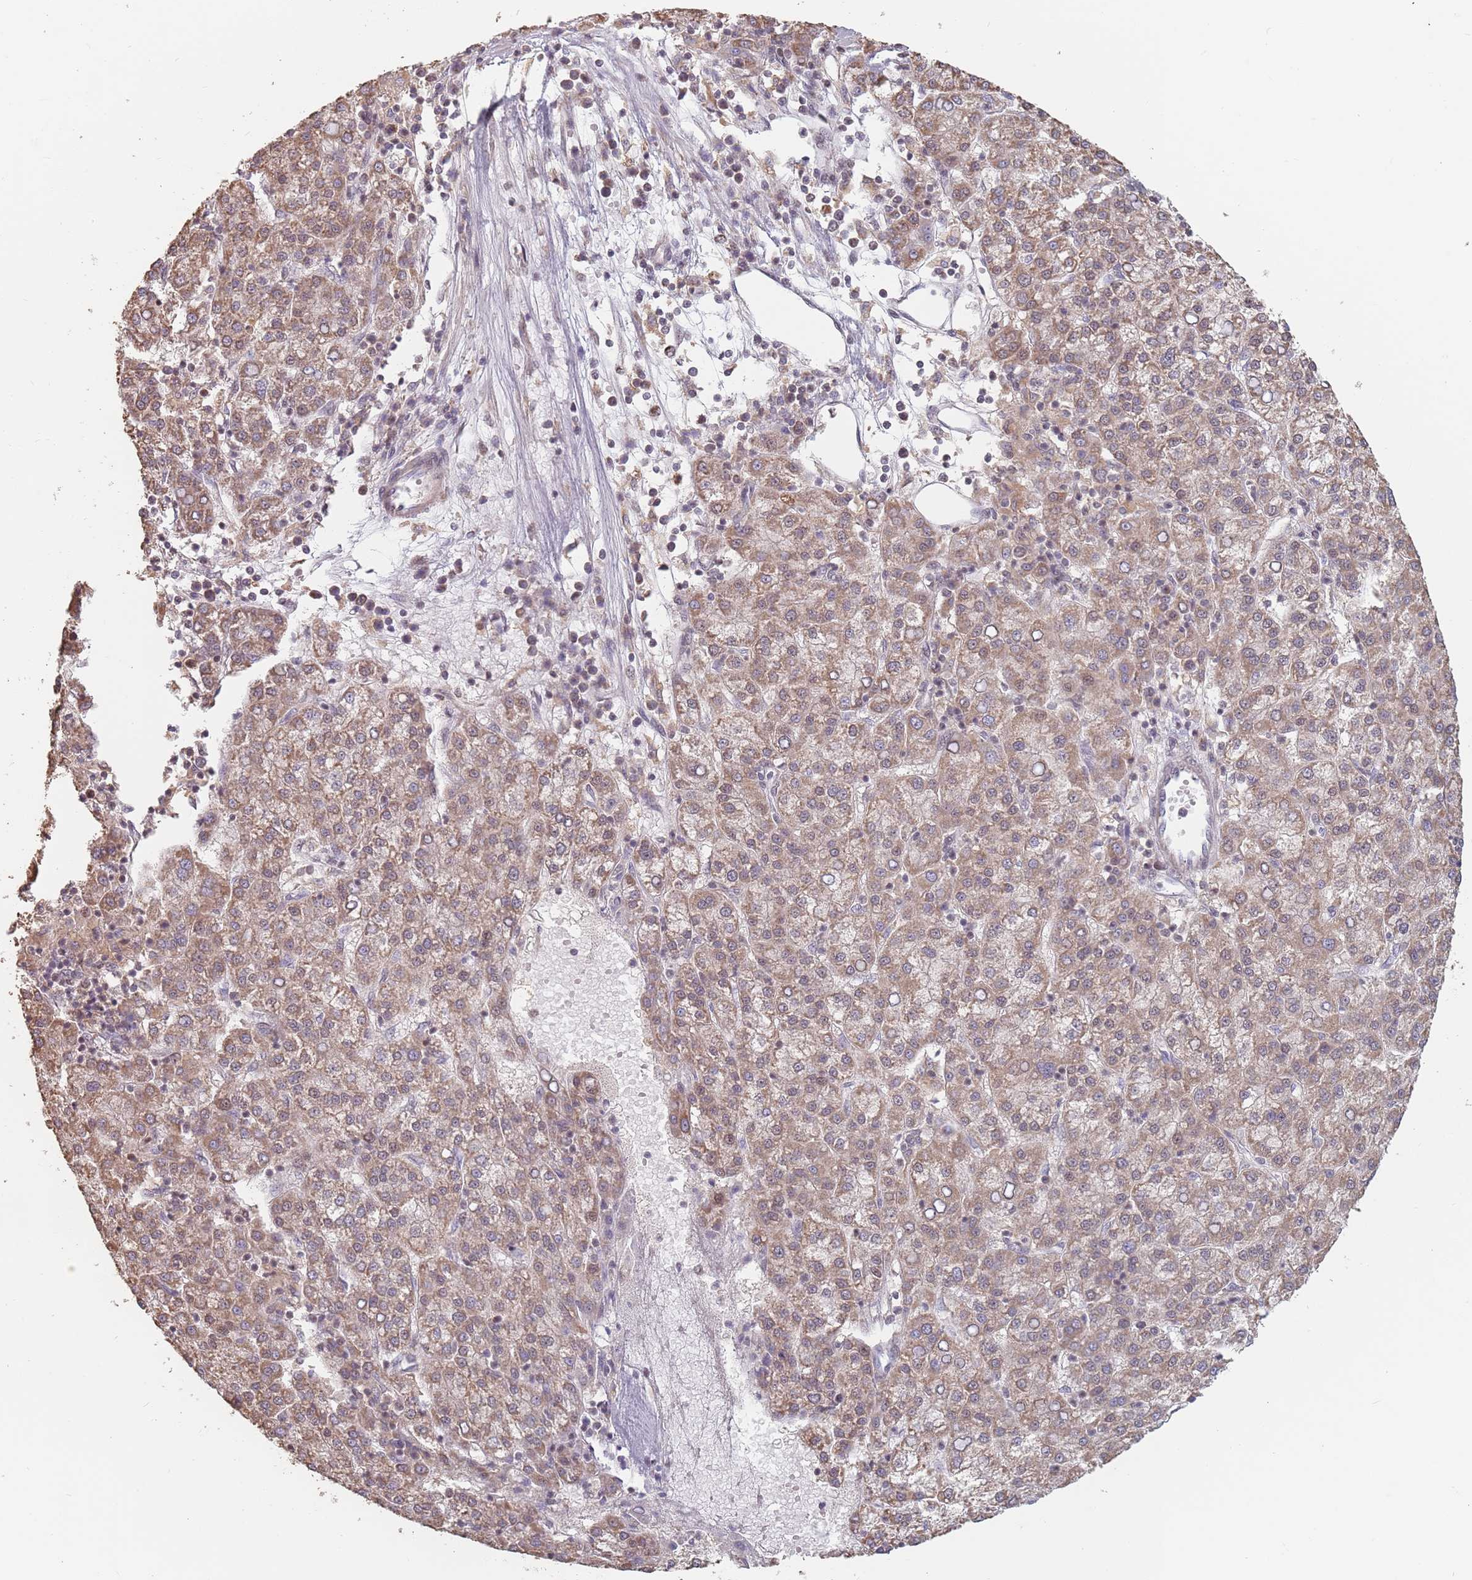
{"staining": {"intensity": "moderate", "quantity": ">75%", "location": "cytoplasmic/membranous"}, "tissue": "liver cancer", "cell_type": "Tumor cells", "image_type": "cancer", "snomed": [{"axis": "morphology", "description": "Carcinoma, Hepatocellular, NOS"}, {"axis": "topography", "description": "Liver"}], "caption": "Immunohistochemical staining of human liver cancer (hepatocellular carcinoma) shows medium levels of moderate cytoplasmic/membranous protein positivity in approximately >75% of tumor cells. The staining was performed using DAB, with brown indicating positive protein expression. Nuclei are stained blue with hematoxylin.", "gene": "VPS52", "patient": {"sex": "female", "age": 58}}